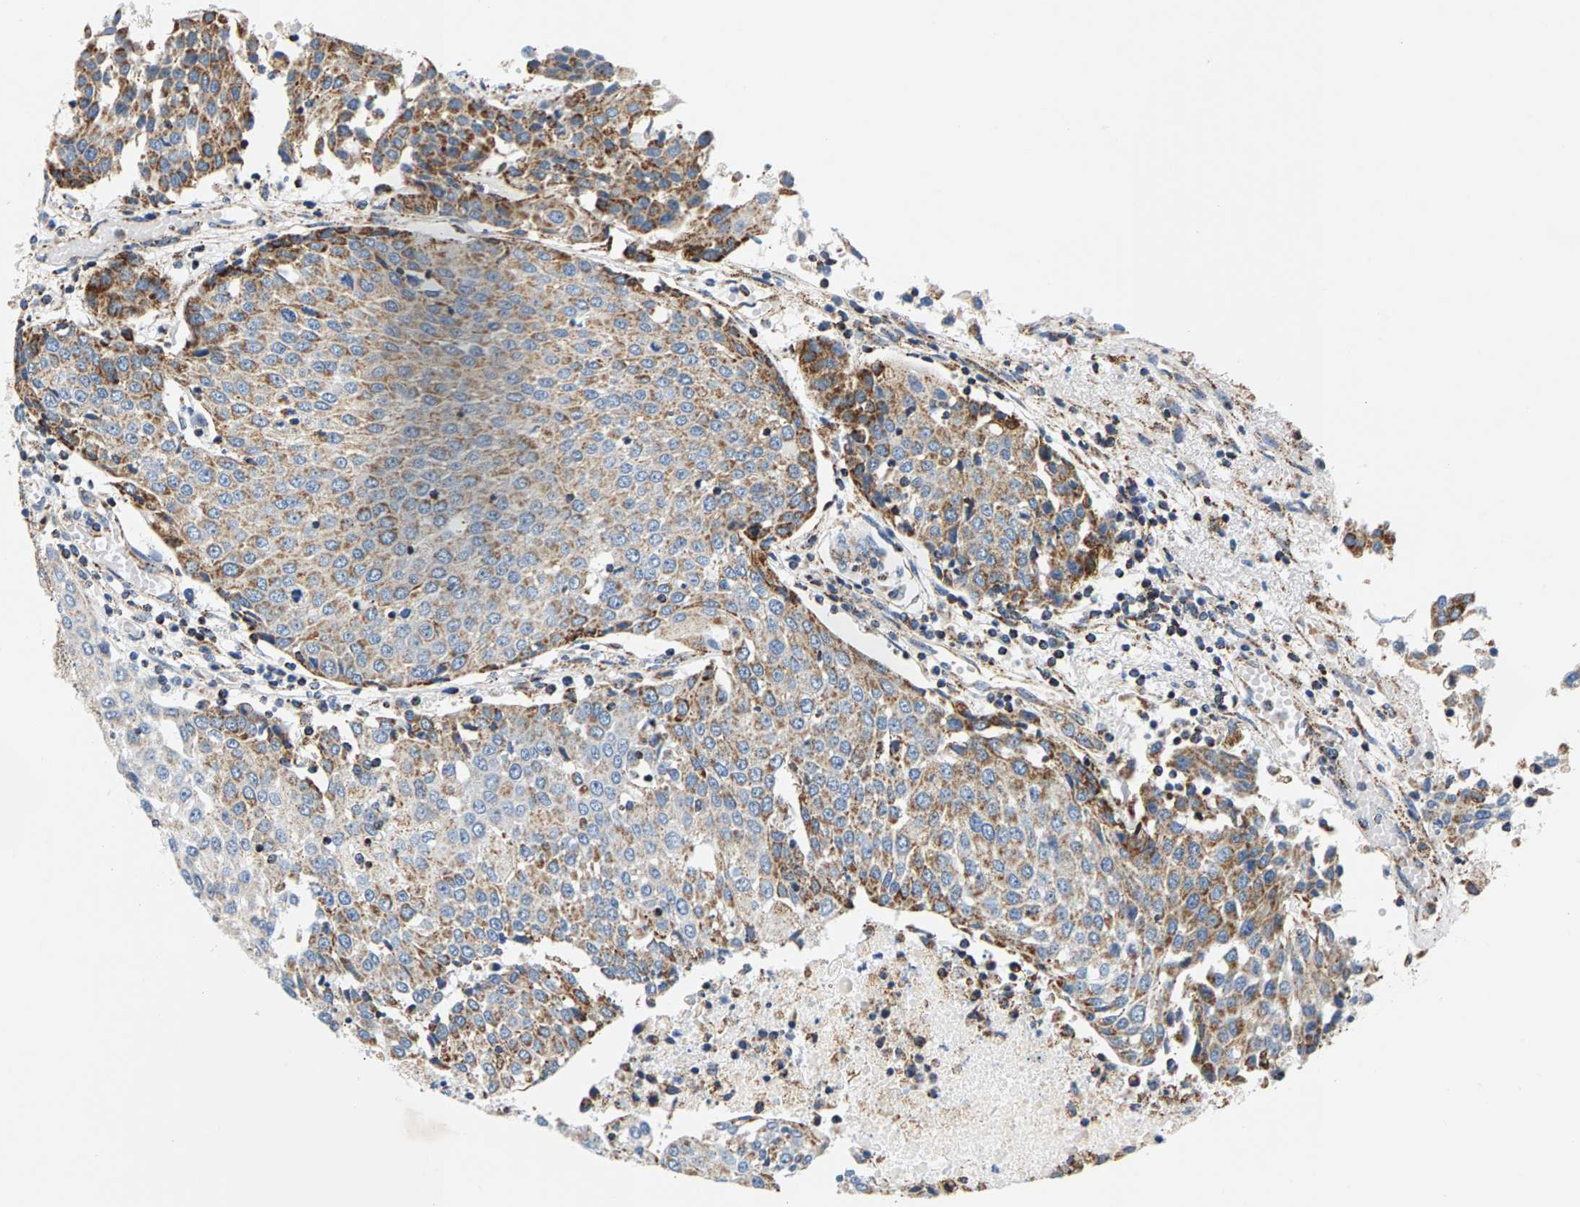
{"staining": {"intensity": "moderate", "quantity": ">75%", "location": "cytoplasmic/membranous"}, "tissue": "urothelial cancer", "cell_type": "Tumor cells", "image_type": "cancer", "snomed": [{"axis": "morphology", "description": "Urothelial carcinoma, High grade"}, {"axis": "topography", "description": "Urinary bladder"}], "caption": "Immunohistochemistry (IHC) of human urothelial cancer shows medium levels of moderate cytoplasmic/membranous staining in about >75% of tumor cells.", "gene": "PDE1A", "patient": {"sex": "female", "age": 85}}